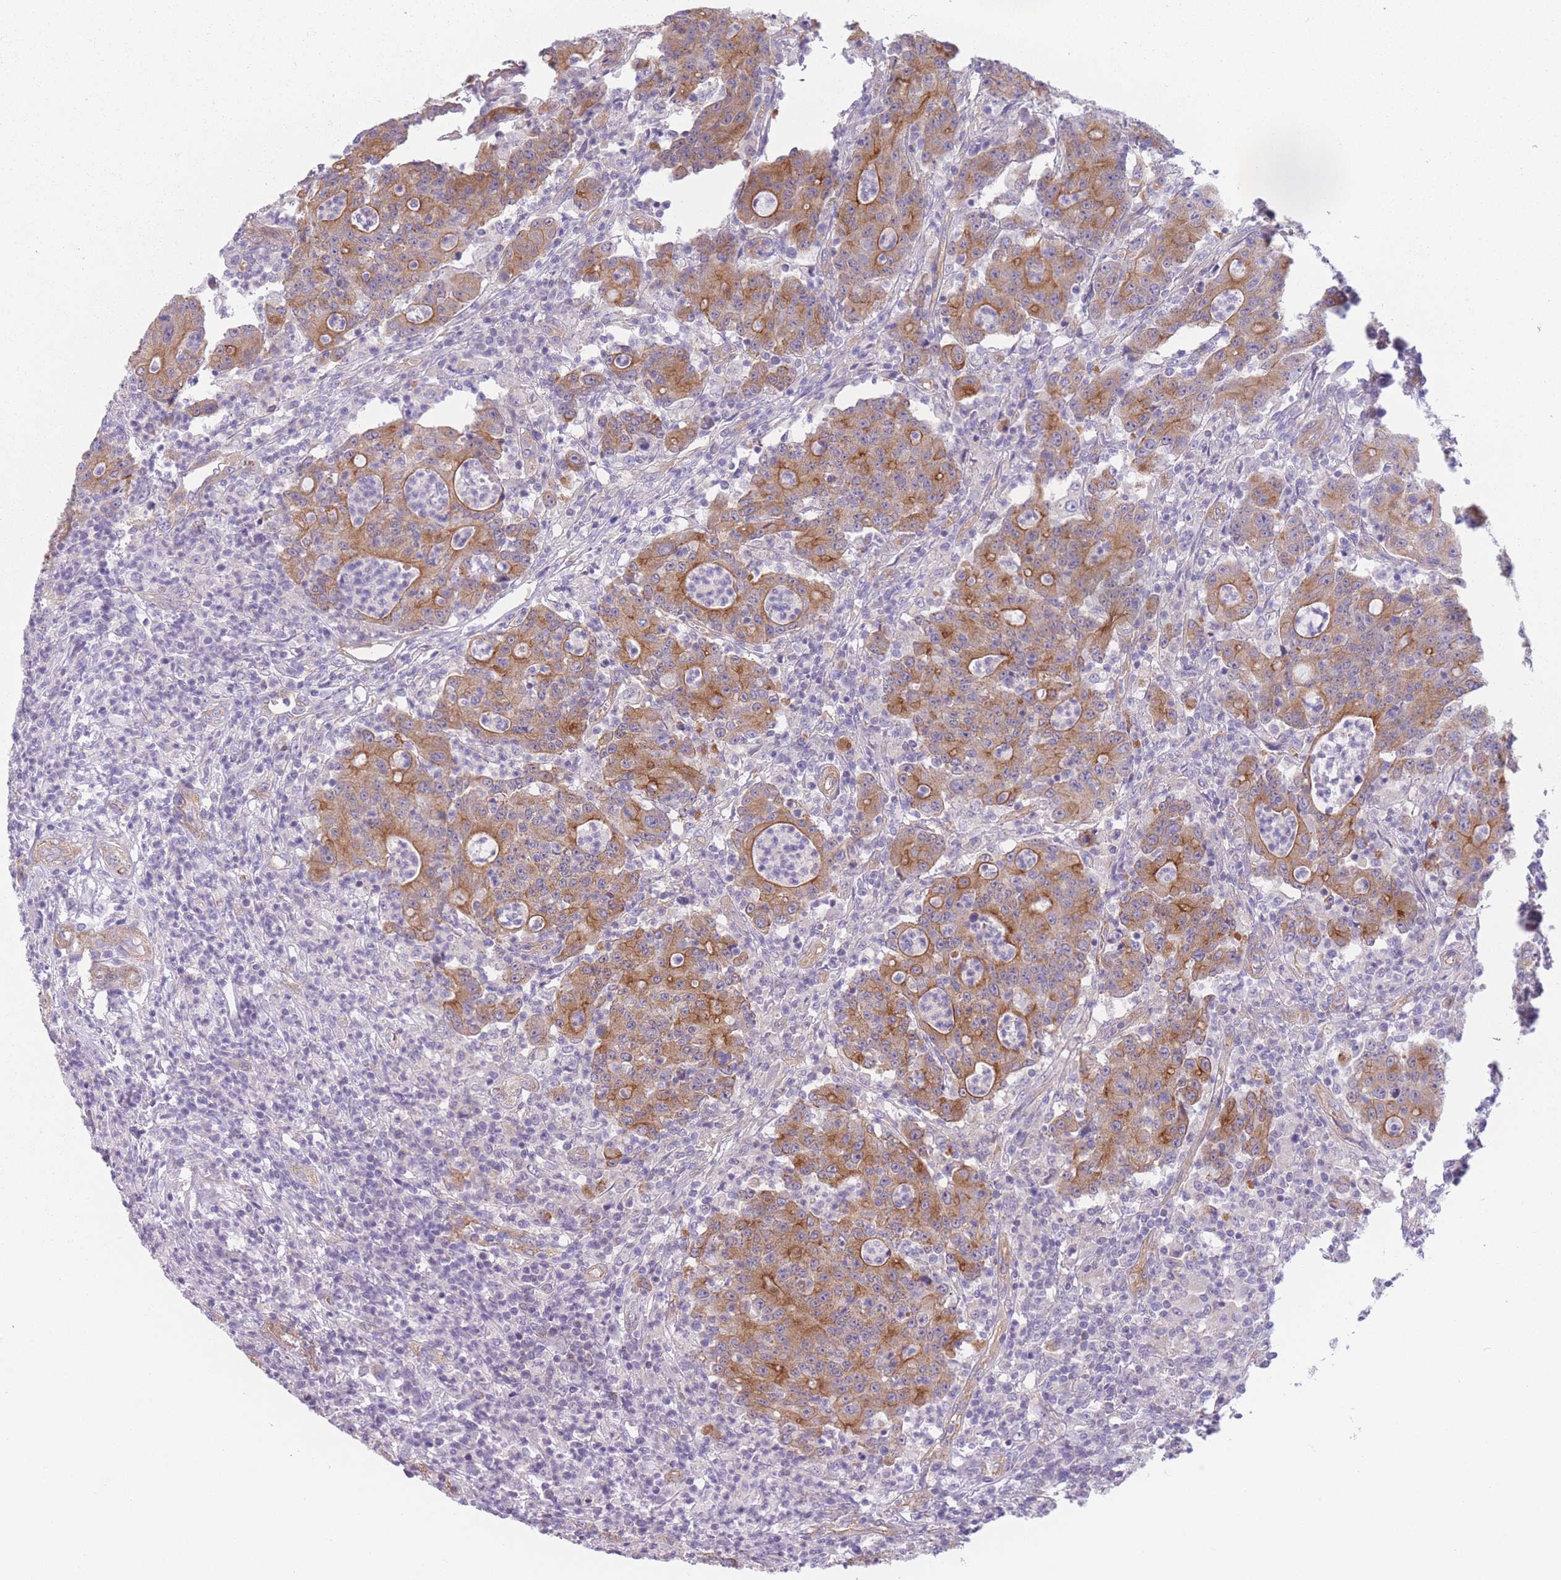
{"staining": {"intensity": "moderate", "quantity": ">75%", "location": "cytoplasmic/membranous"}, "tissue": "colorectal cancer", "cell_type": "Tumor cells", "image_type": "cancer", "snomed": [{"axis": "morphology", "description": "Adenocarcinoma, NOS"}, {"axis": "topography", "description": "Colon"}], "caption": "A high-resolution image shows immunohistochemistry (IHC) staining of colorectal cancer, which reveals moderate cytoplasmic/membranous positivity in about >75% of tumor cells.", "gene": "SERPINB3", "patient": {"sex": "male", "age": 83}}